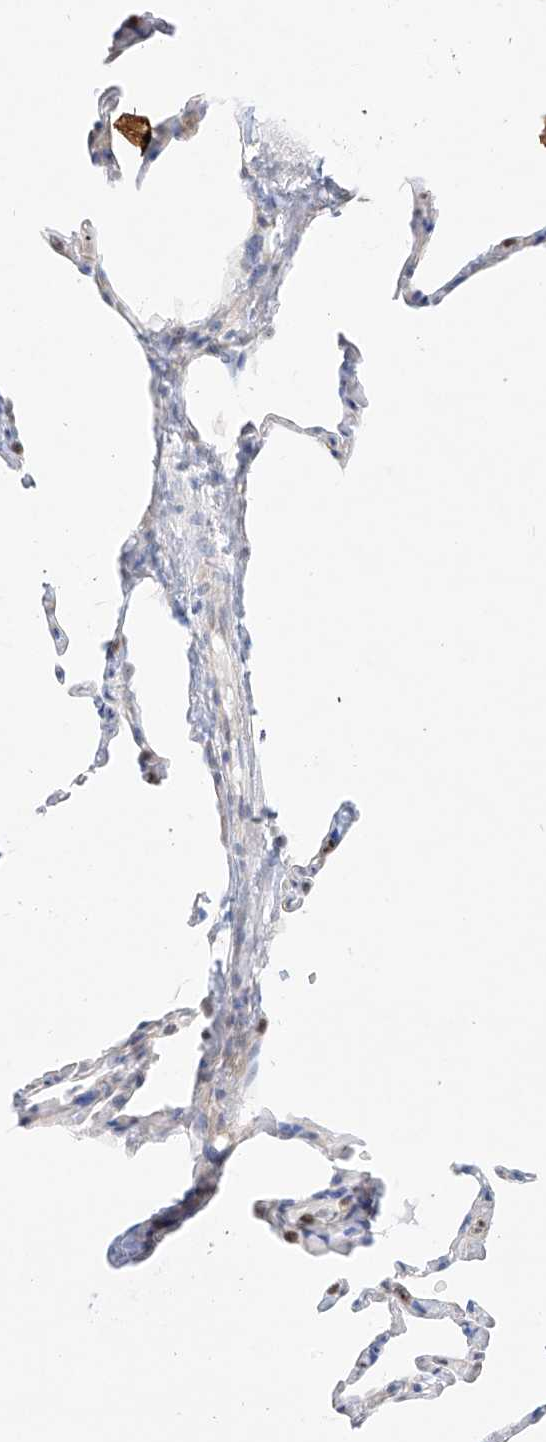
{"staining": {"intensity": "negative", "quantity": "none", "location": "none"}, "tissue": "lung", "cell_type": "Alveolar cells", "image_type": "normal", "snomed": [{"axis": "morphology", "description": "Normal tissue, NOS"}, {"axis": "topography", "description": "Lung"}], "caption": "This is an IHC photomicrograph of benign human lung. There is no expression in alveolar cells.", "gene": "SNU13", "patient": {"sex": "male", "age": 65}}